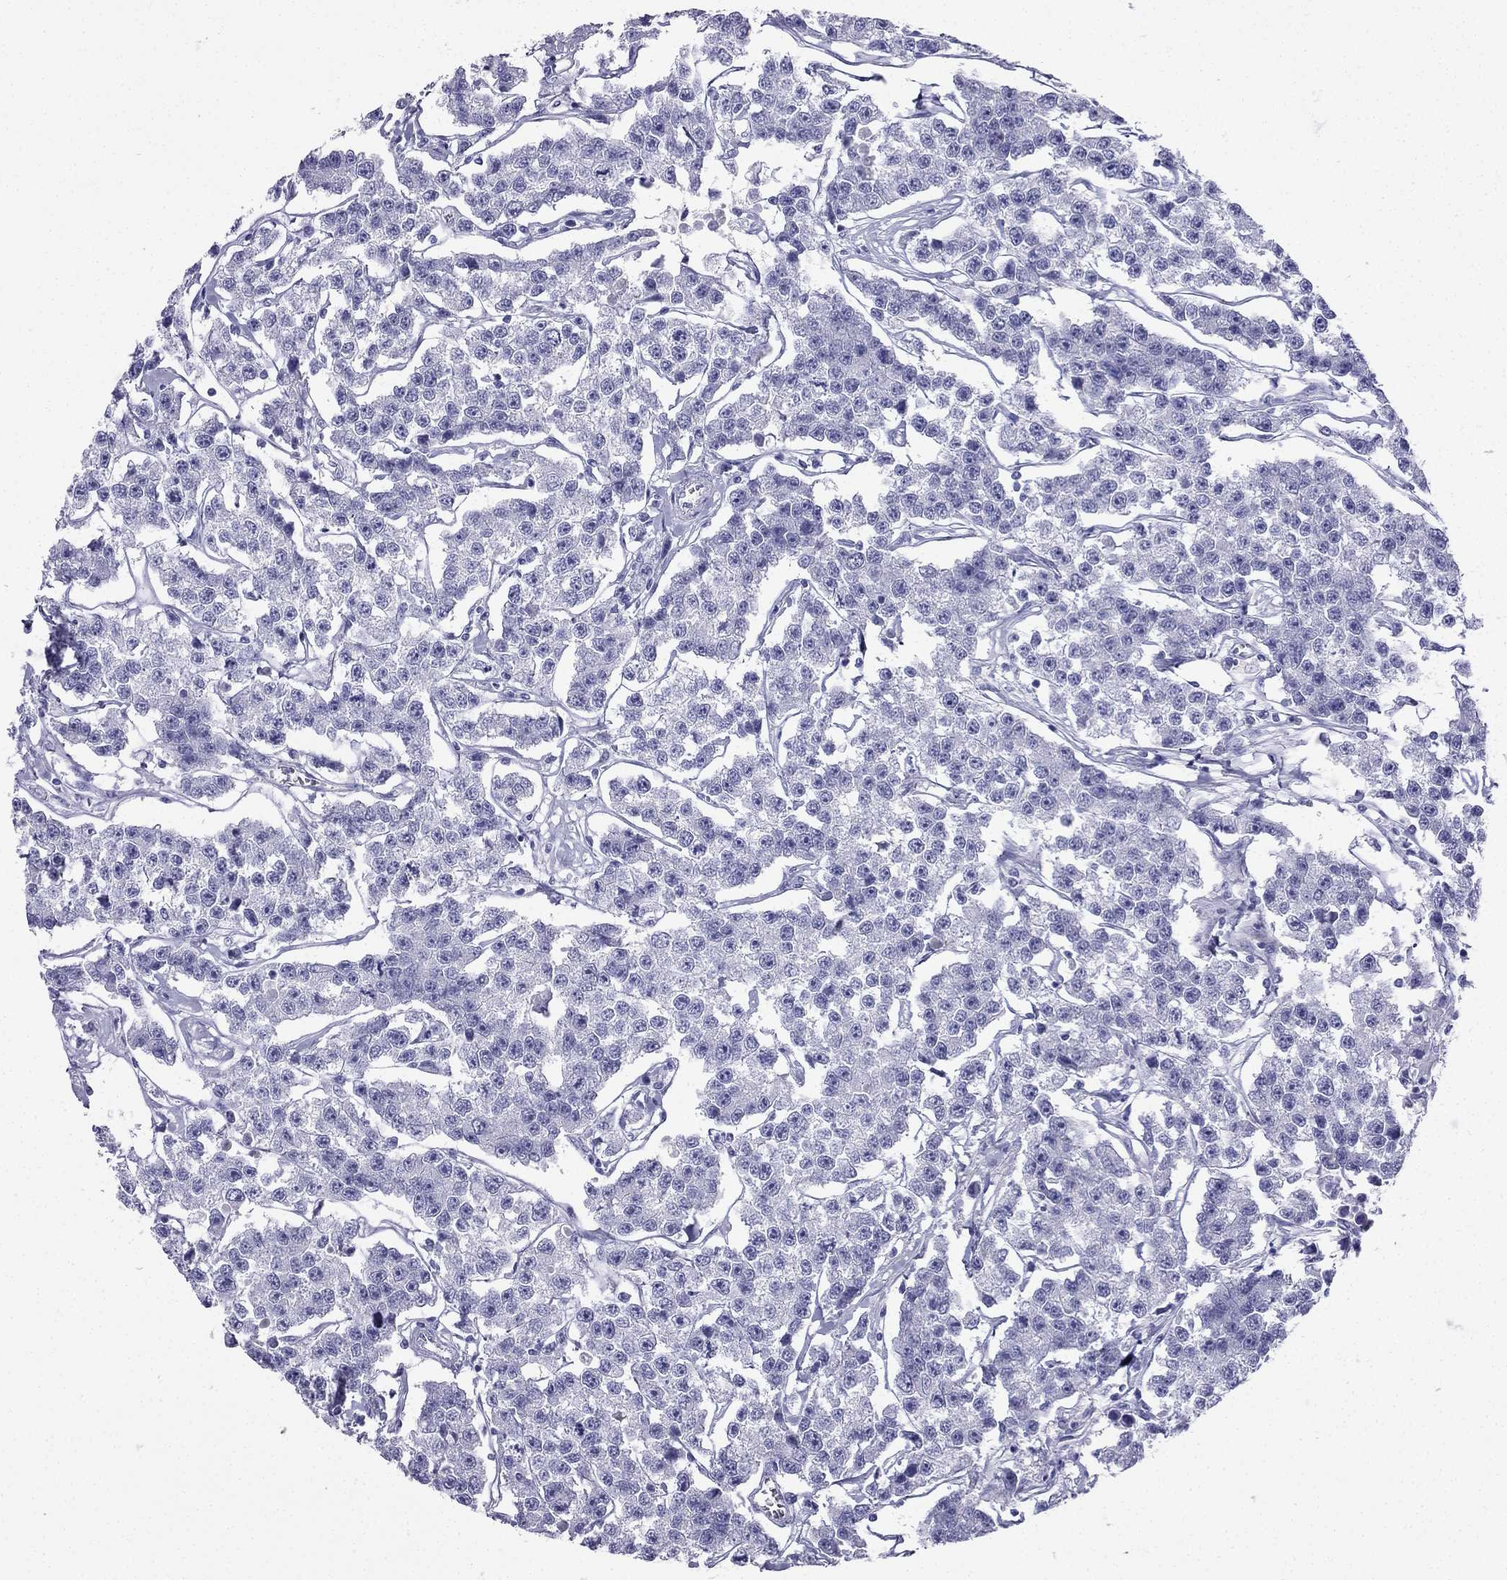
{"staining": {"intensity": "negative", "quantity": "none", "location": "none"}, "tissue": "testis cancer", "cell_type": "Tumor cells", "image_type": "cancer", "snomed": [{"axis": "morphology", "description": "Seminoma, NOS"}, {"axis": "topography", "description": "Testis"}], "caption": "IHC image of human seminoma (testis) stained for a protein (brown), which shows no staining in tumor cells.", "gene": "SLC18A2", "patient": {"sex": "male", "age": 59}}